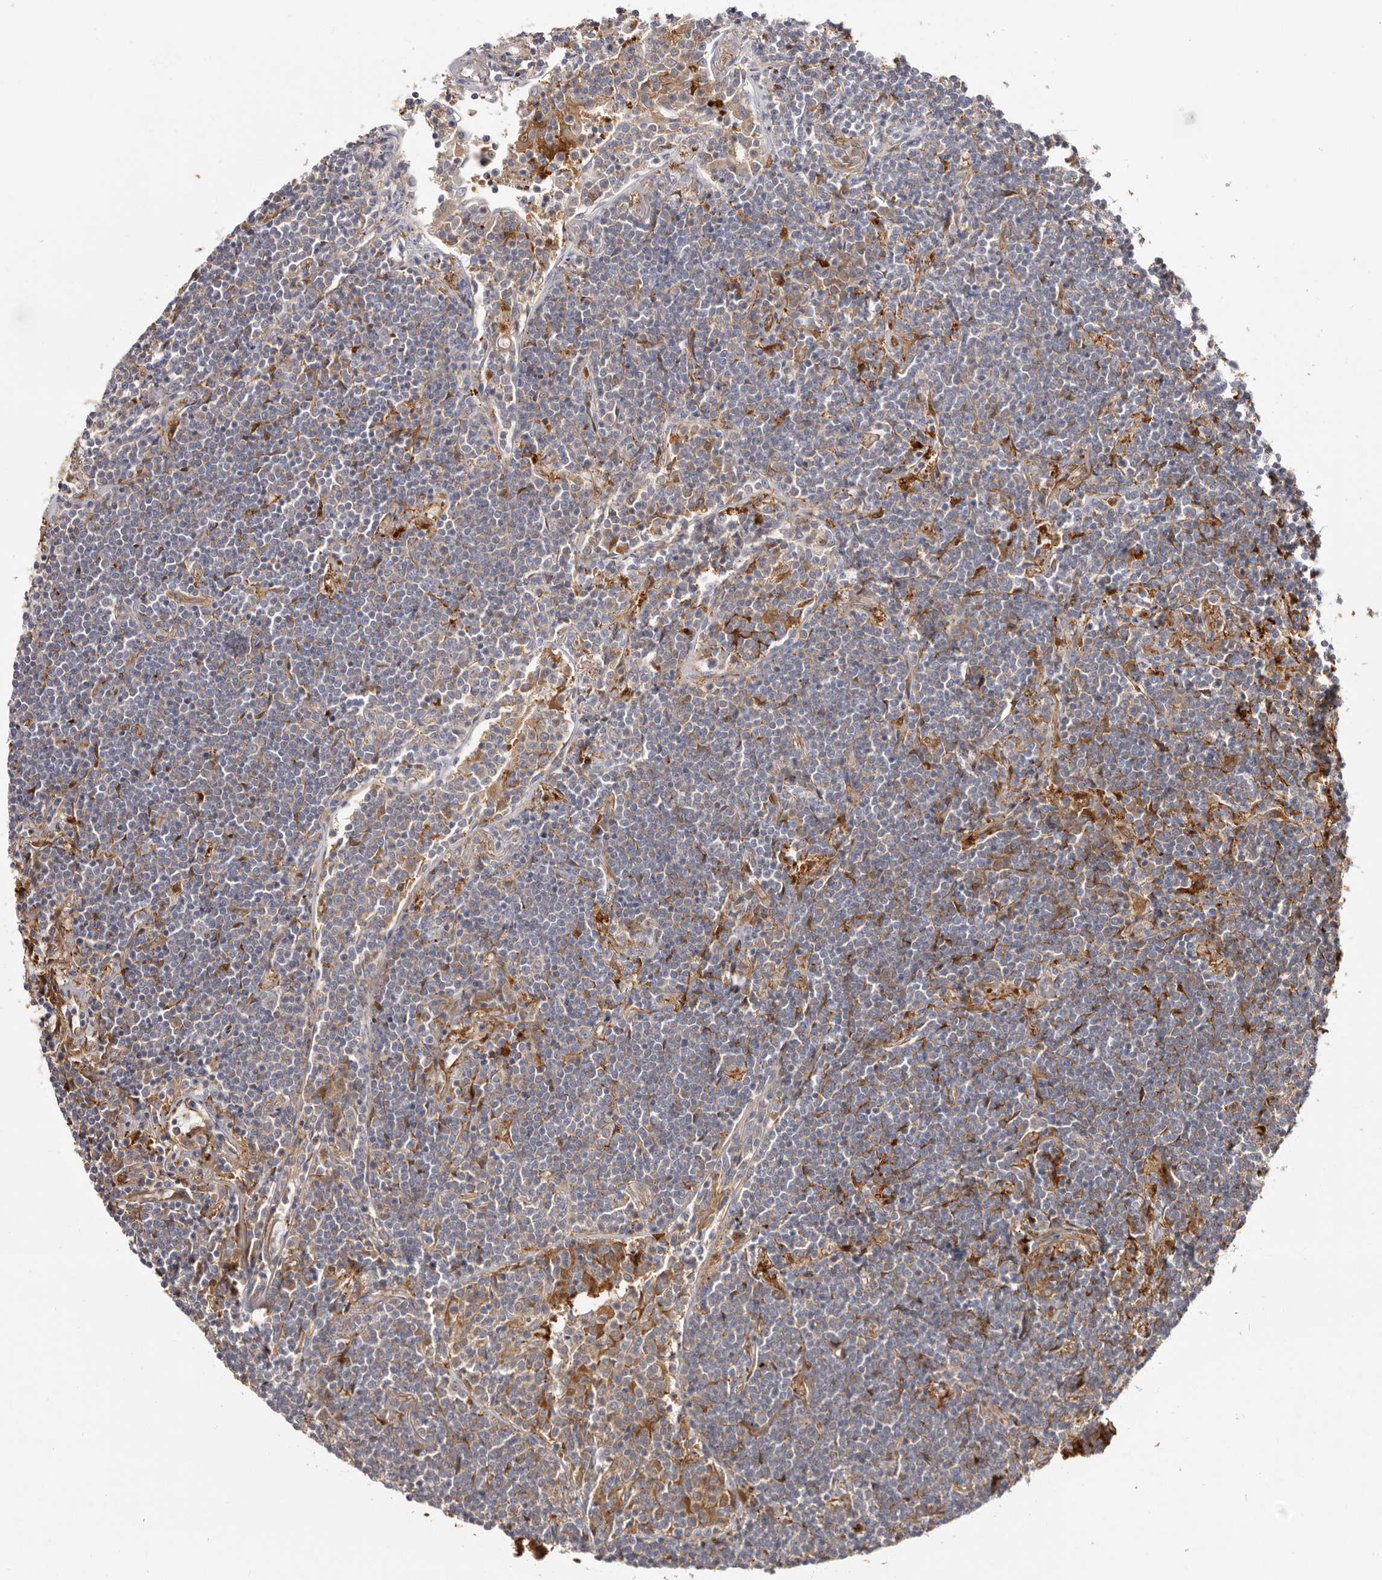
{"staining": {"intensity": "weak", "quantity": "25%-75%", "location": "cytoplasmic/membranous"}, "tissue": "lymphoma", "cell_type": "Tumor cells", "image_type": "cancer", "snomed": [{"axis": "morphology", "description": "Malignant lymphoma, non-Hodgkin's type, Low grade"}, {"axis": "topography", "description": "Lung"}], "caption": "Low-grade malignant lymphoma, non-Hodgkin's type tissue exhibits weak cytoplasmic/membranous positivity in approximately 25%-75% of tumor cells, visualized by immunohistochemistry.", "gene": "LAP3", "patient": {"sex": "female", "age": 71}}